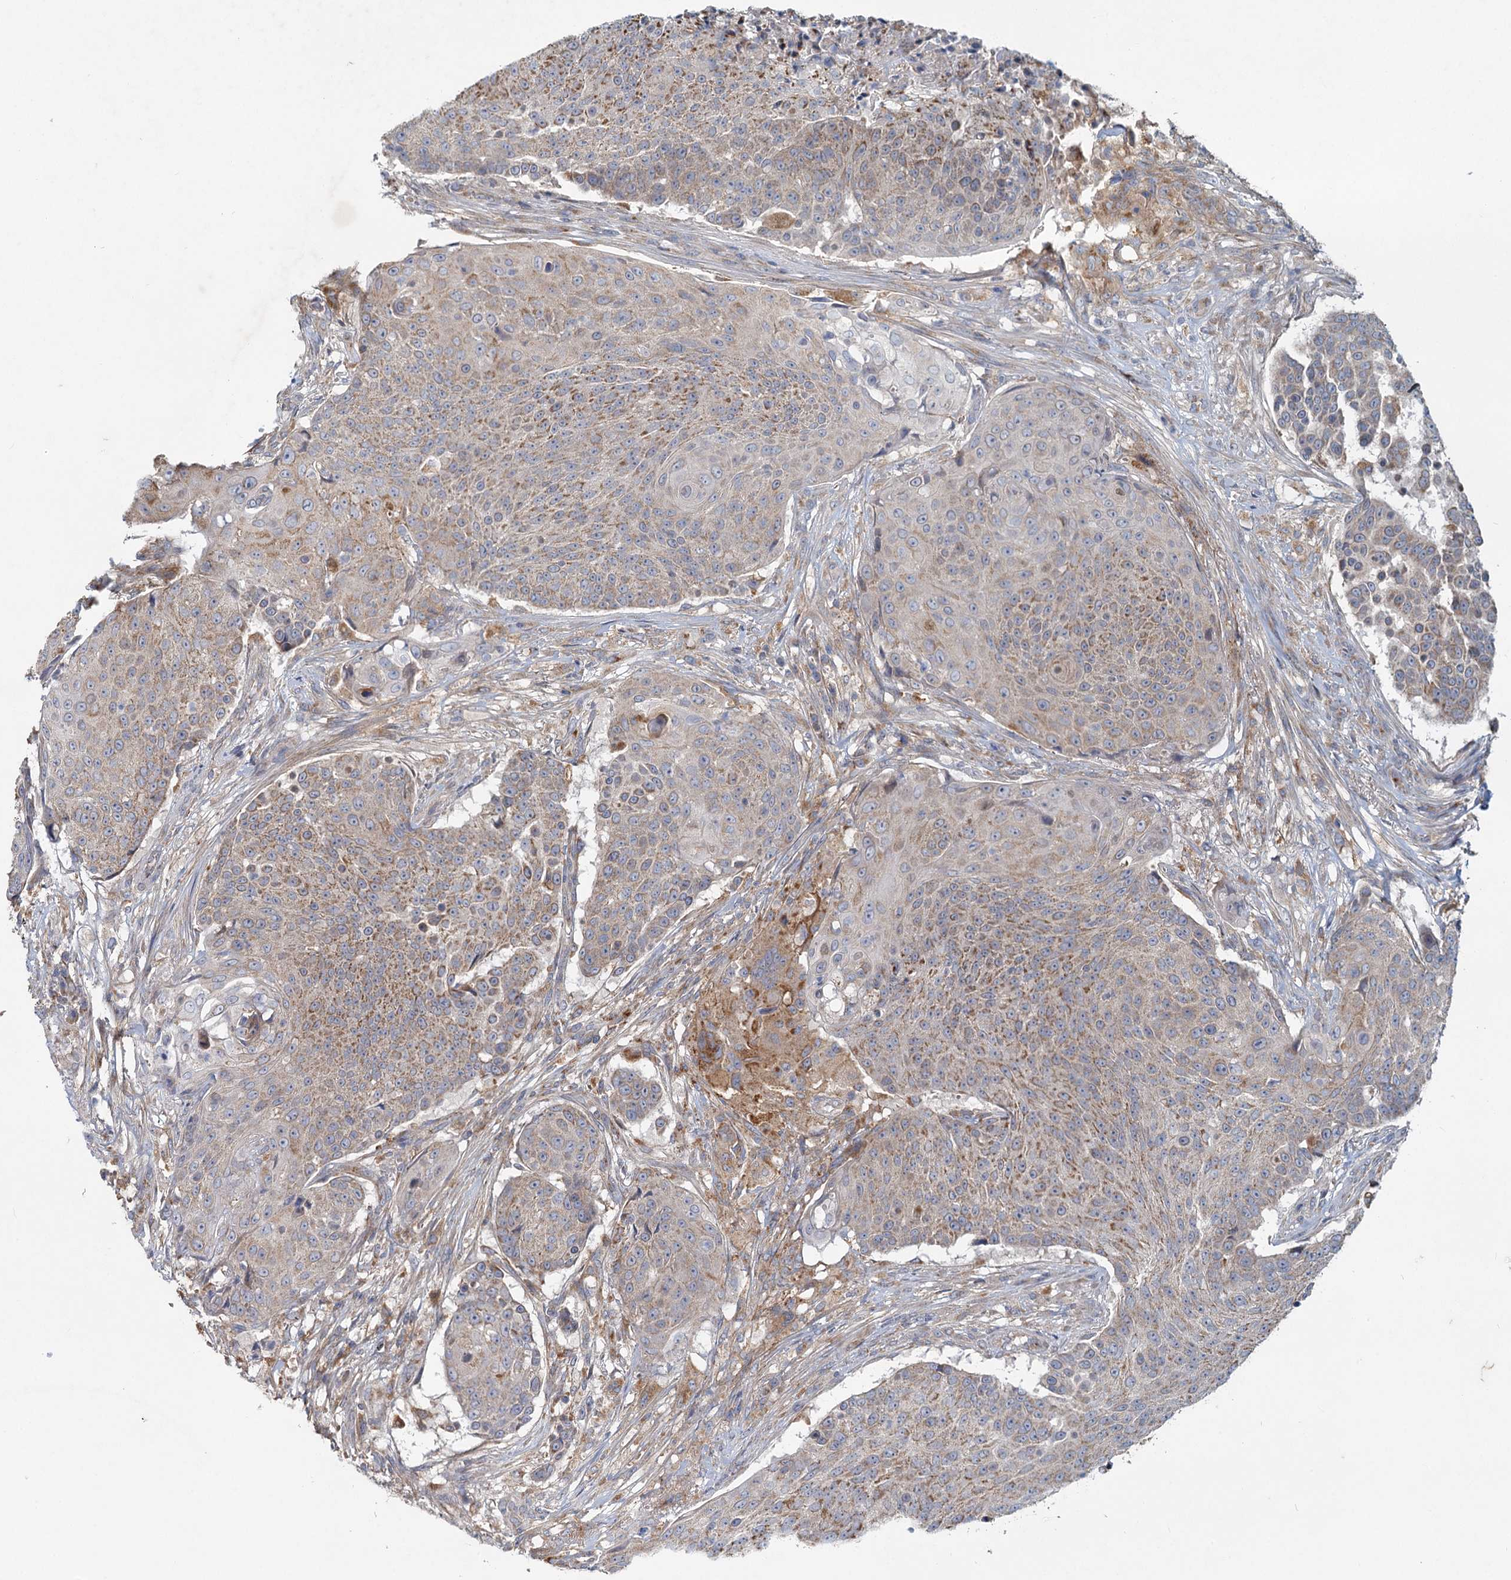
{"staining": {"intensity": "moderate", "quantity": ">75%", "location": "cytoplasmic/membranous"}, "tissue": "urothelial cancer", "cell_type": "Tumor cells", "image_type": "cancer", "snomed": [{"axis": "morphology", "description": "Urothelial carcinoma, High grade"}, {"axis": "topography", "description": "Urinary bladder"}], "caption": "Immunohistochemistry (DAB (3,3'-diaminobenzidine)) staining of urothelial cancer shows moderate cytoplasmic/membranous protein expression in approximately >75% of tumor cells.", "gene": "ADCY2", "patient": {"sex": "female", "age": 63}}